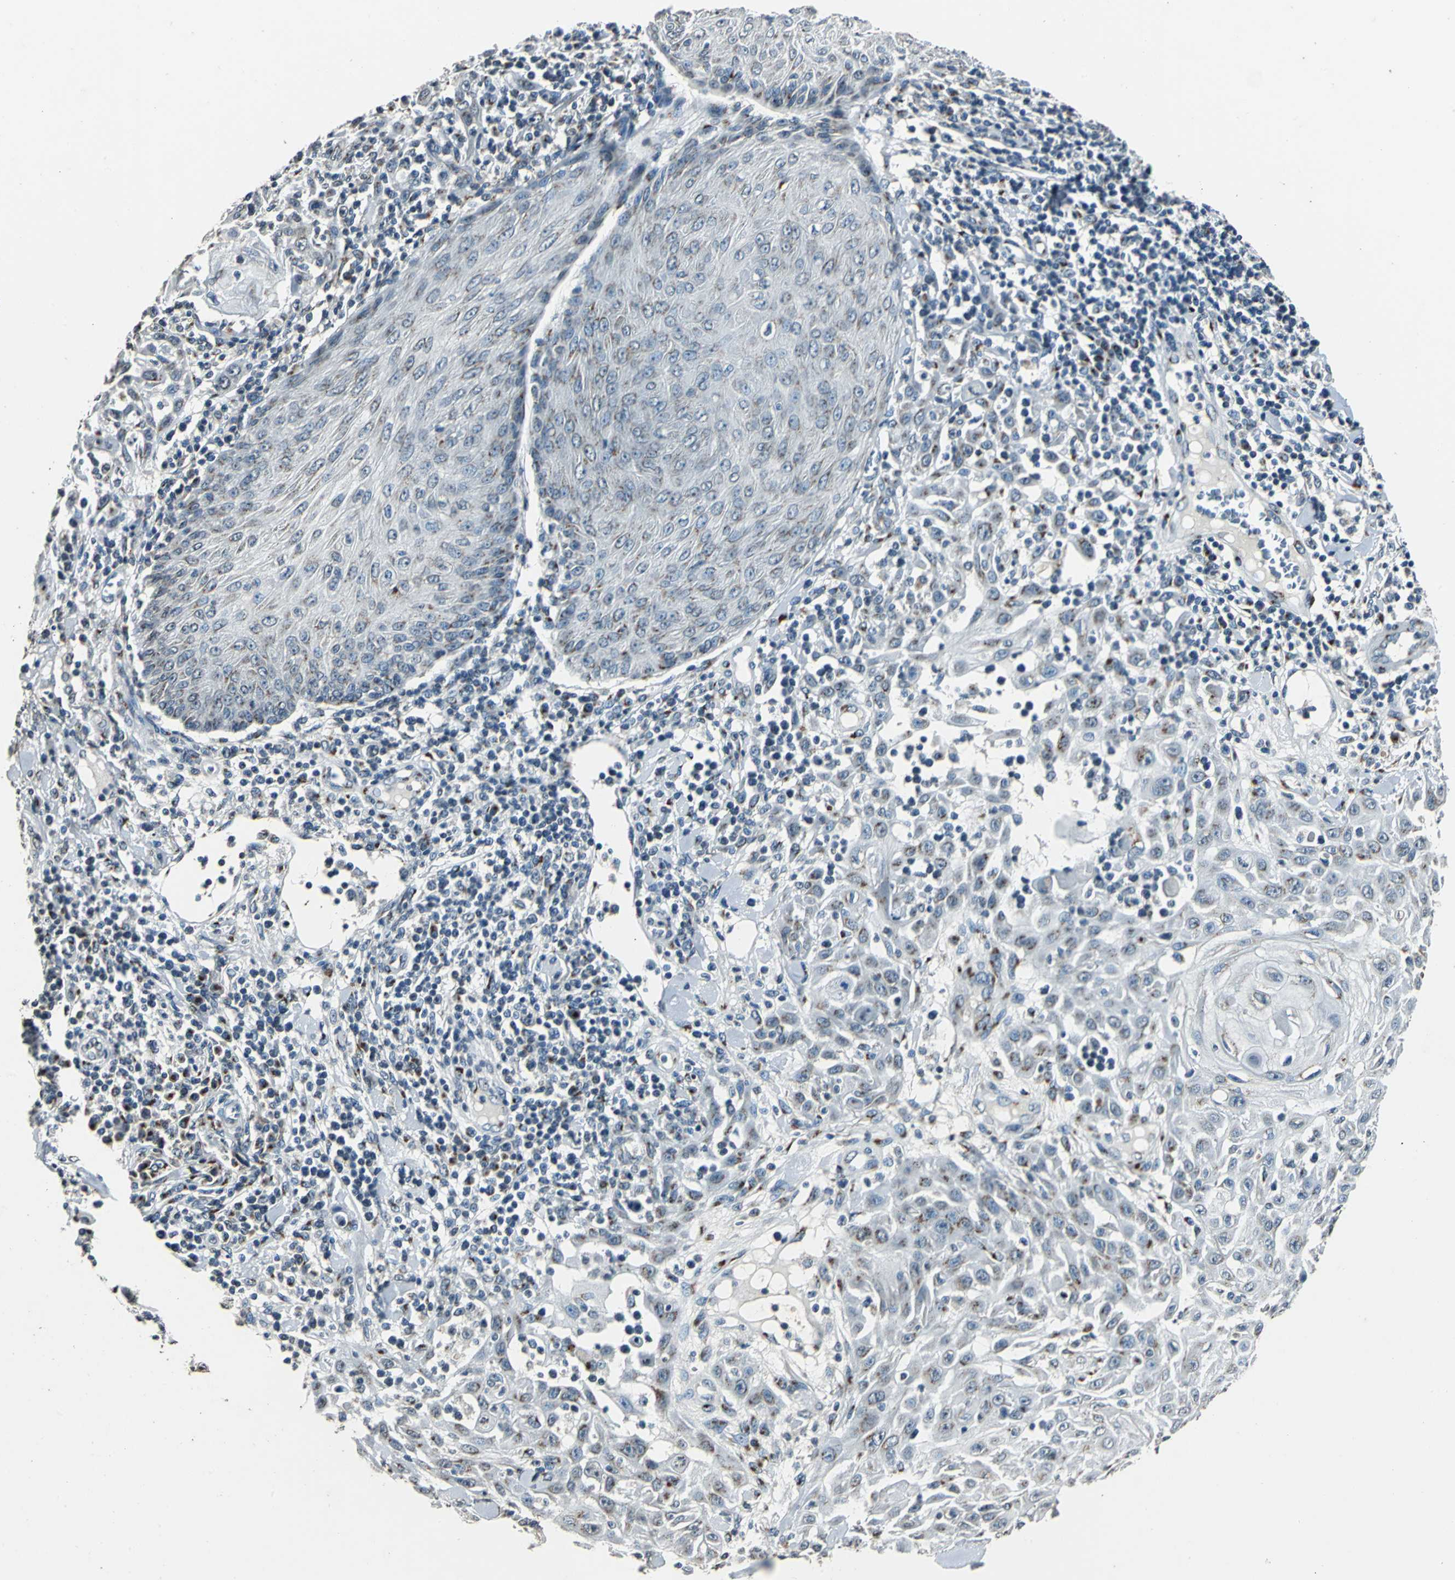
{"staining": {"intensity": "weak", "quantity": "<25%", "location": "cytoplasmic/membranous"}, "tissue": "skin cancer", "cell_type": "Tumor cells", "image_type": "cancer", "snomed": [{"axis": "morphology", "description": "Squamous cell carcinoma, NOS"}, {"axis": "topography", "description": "Skin"}], "caption": "Tumor cells show no significant positivity in skin cancer (squamous cell carcinoma). Brightfield microscopy of IHC stained with DAB (brown) and hematoxylin (blue), captured at high magnification.", "gene": "TMEM115", "patient": {"sex": "male", "age": 24}}